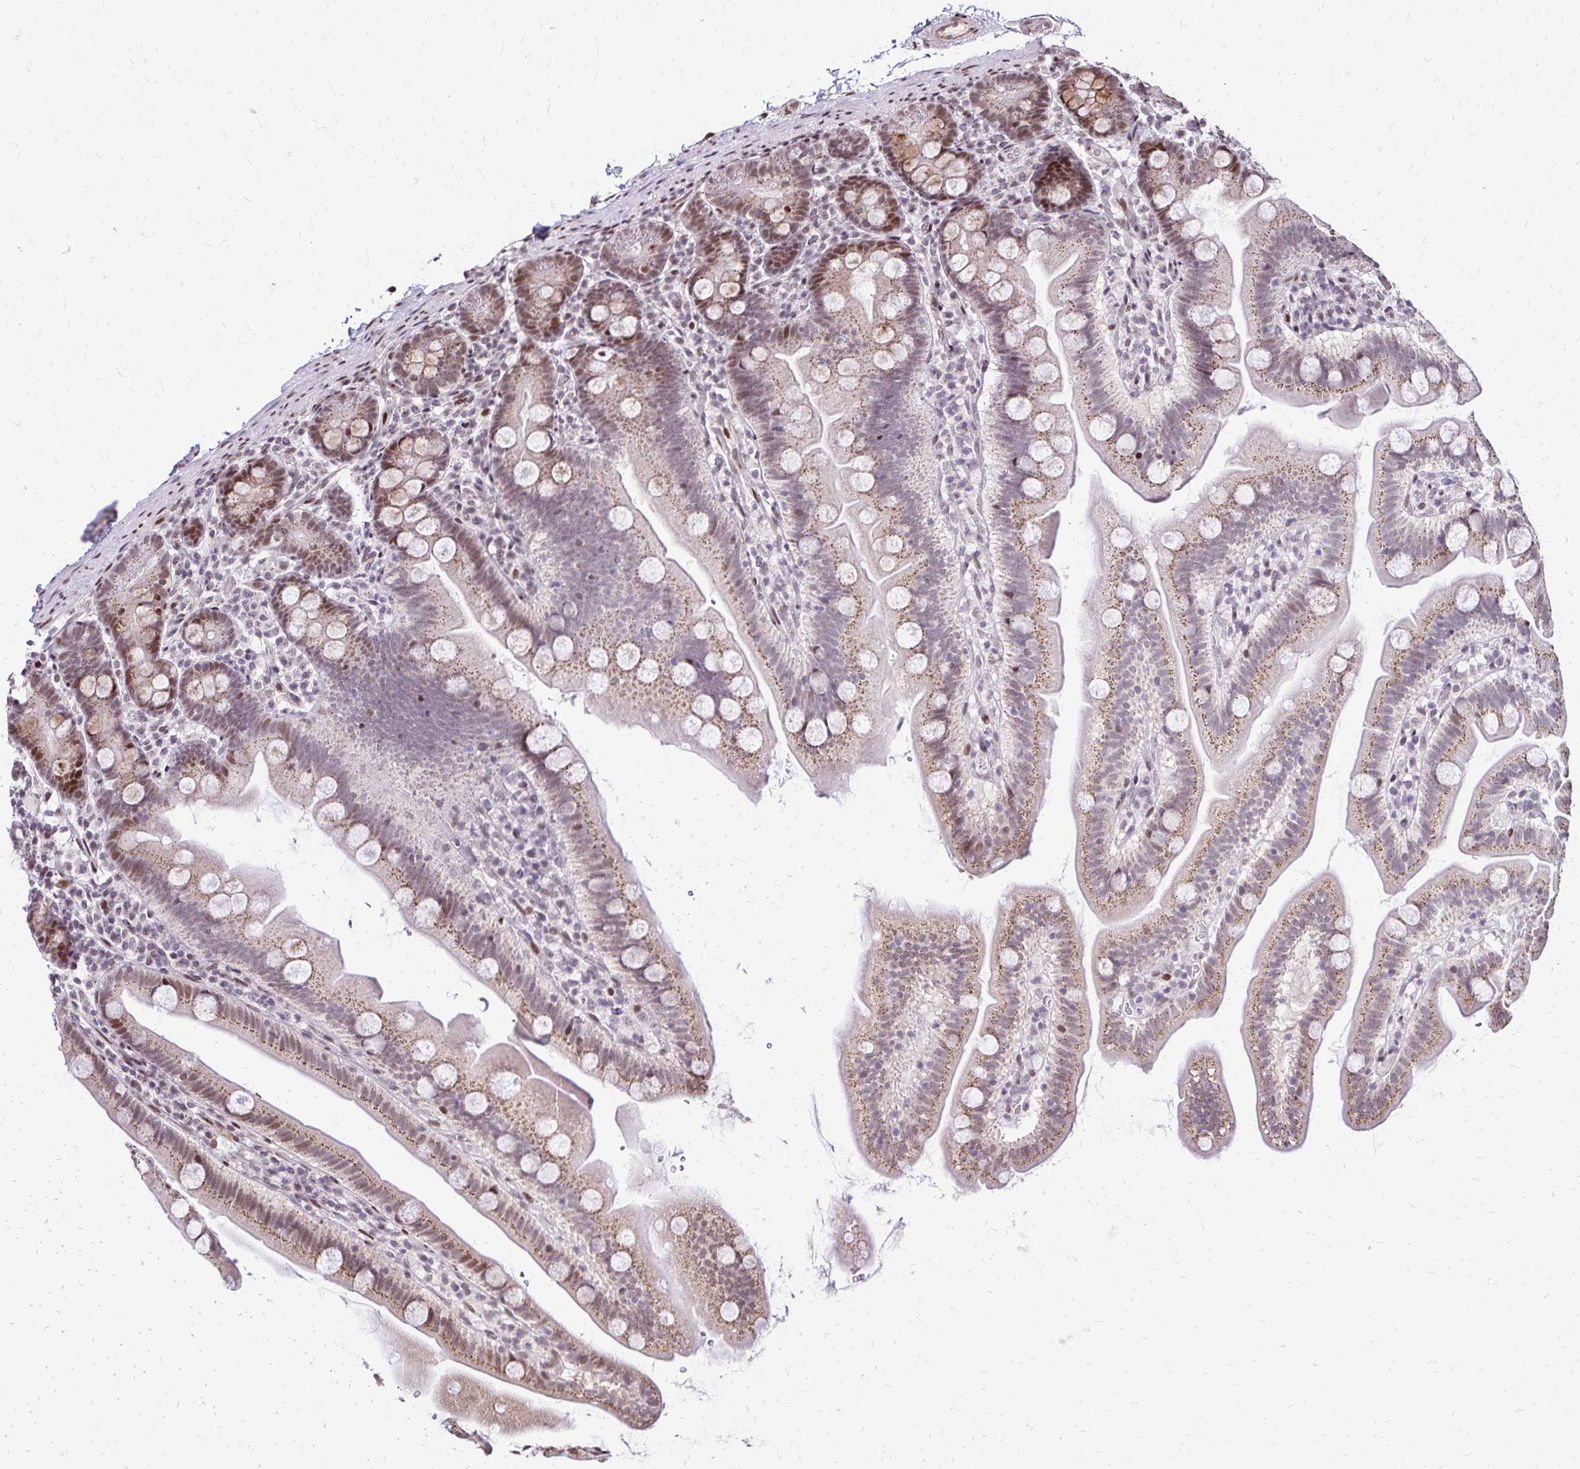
{"staining": {"intensity": "moderate", "quantity": "25%-75%", "location": "cytoplasmic/membranous,nuclear"}, "tissue": "small intestine", "cell_type": "Glandular cells", "image_type": "normal", "snomed": [{"axis": "morphology", "description": "Normal tissue, NOS"}, {"axis": "topography", "description": "Small intestine"}], "caption": "Immunohistochemistry (DAB (3,3'-diaminobenzidine)) staining of normal small intestine reveals moderate cytoplasmic/membranous,nuclear protein positivity in about 25%-75% of glandular cells.", "gene": "TOB1", "patient": {"sex": "female", "age": 68}}